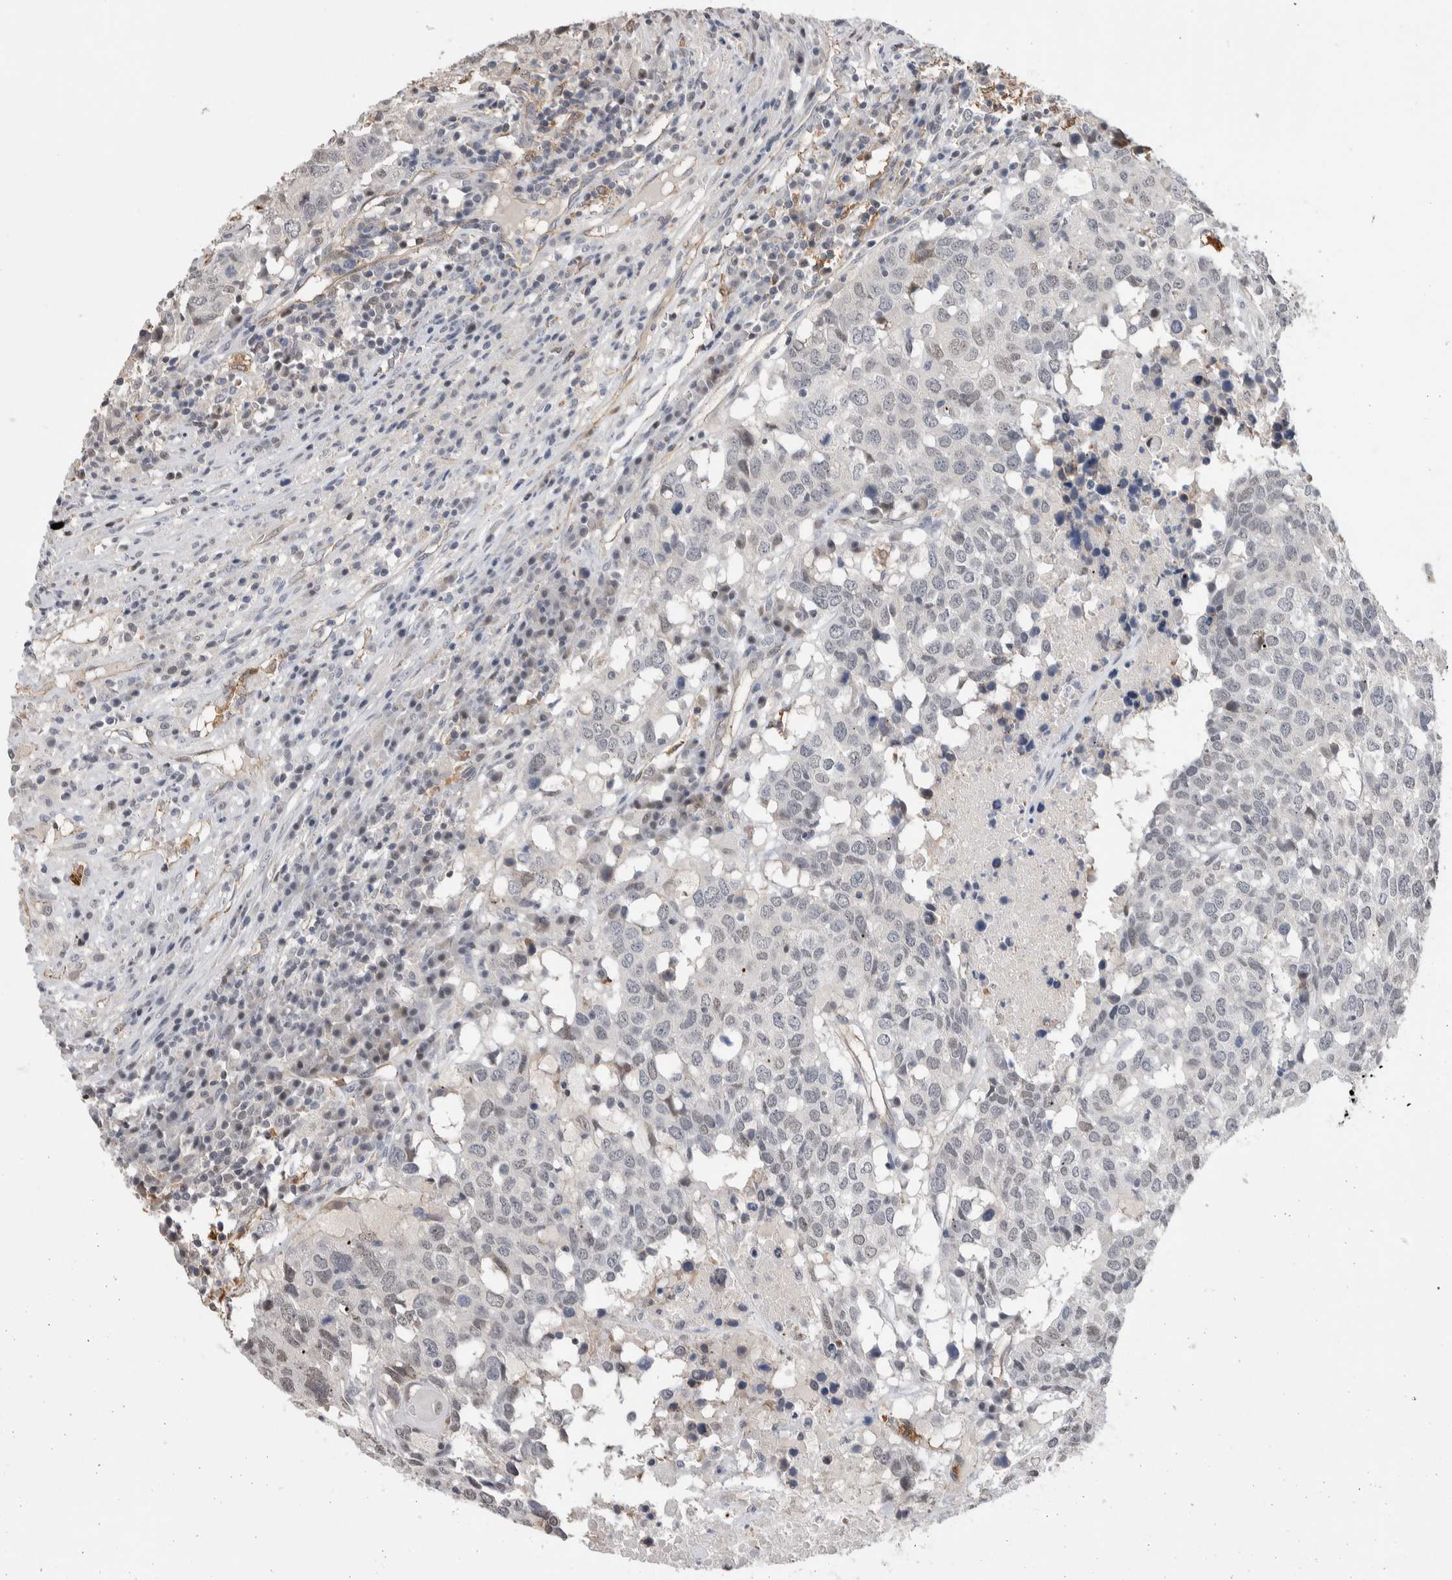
{"staining": {"intensity": "negative", "quantity": "none", "location": "none"}, "tissue": "head and neck cancer", "cell_type": "Tumor cells", "image_type": "cancer", "snomed": [{"axis": "morphology", "description": "Squamous cell carcinoma, NOS"}, {"axis": "topography", "description": "Head-Neck"}], "caption": "IHC image of squamous cell carcinoma (head and neck) stained for a protein (brown), which demonstrates no positivity in tumor cells.", "gene": "ZBTB49", "patient": {"sex": "male", "age": 66}}